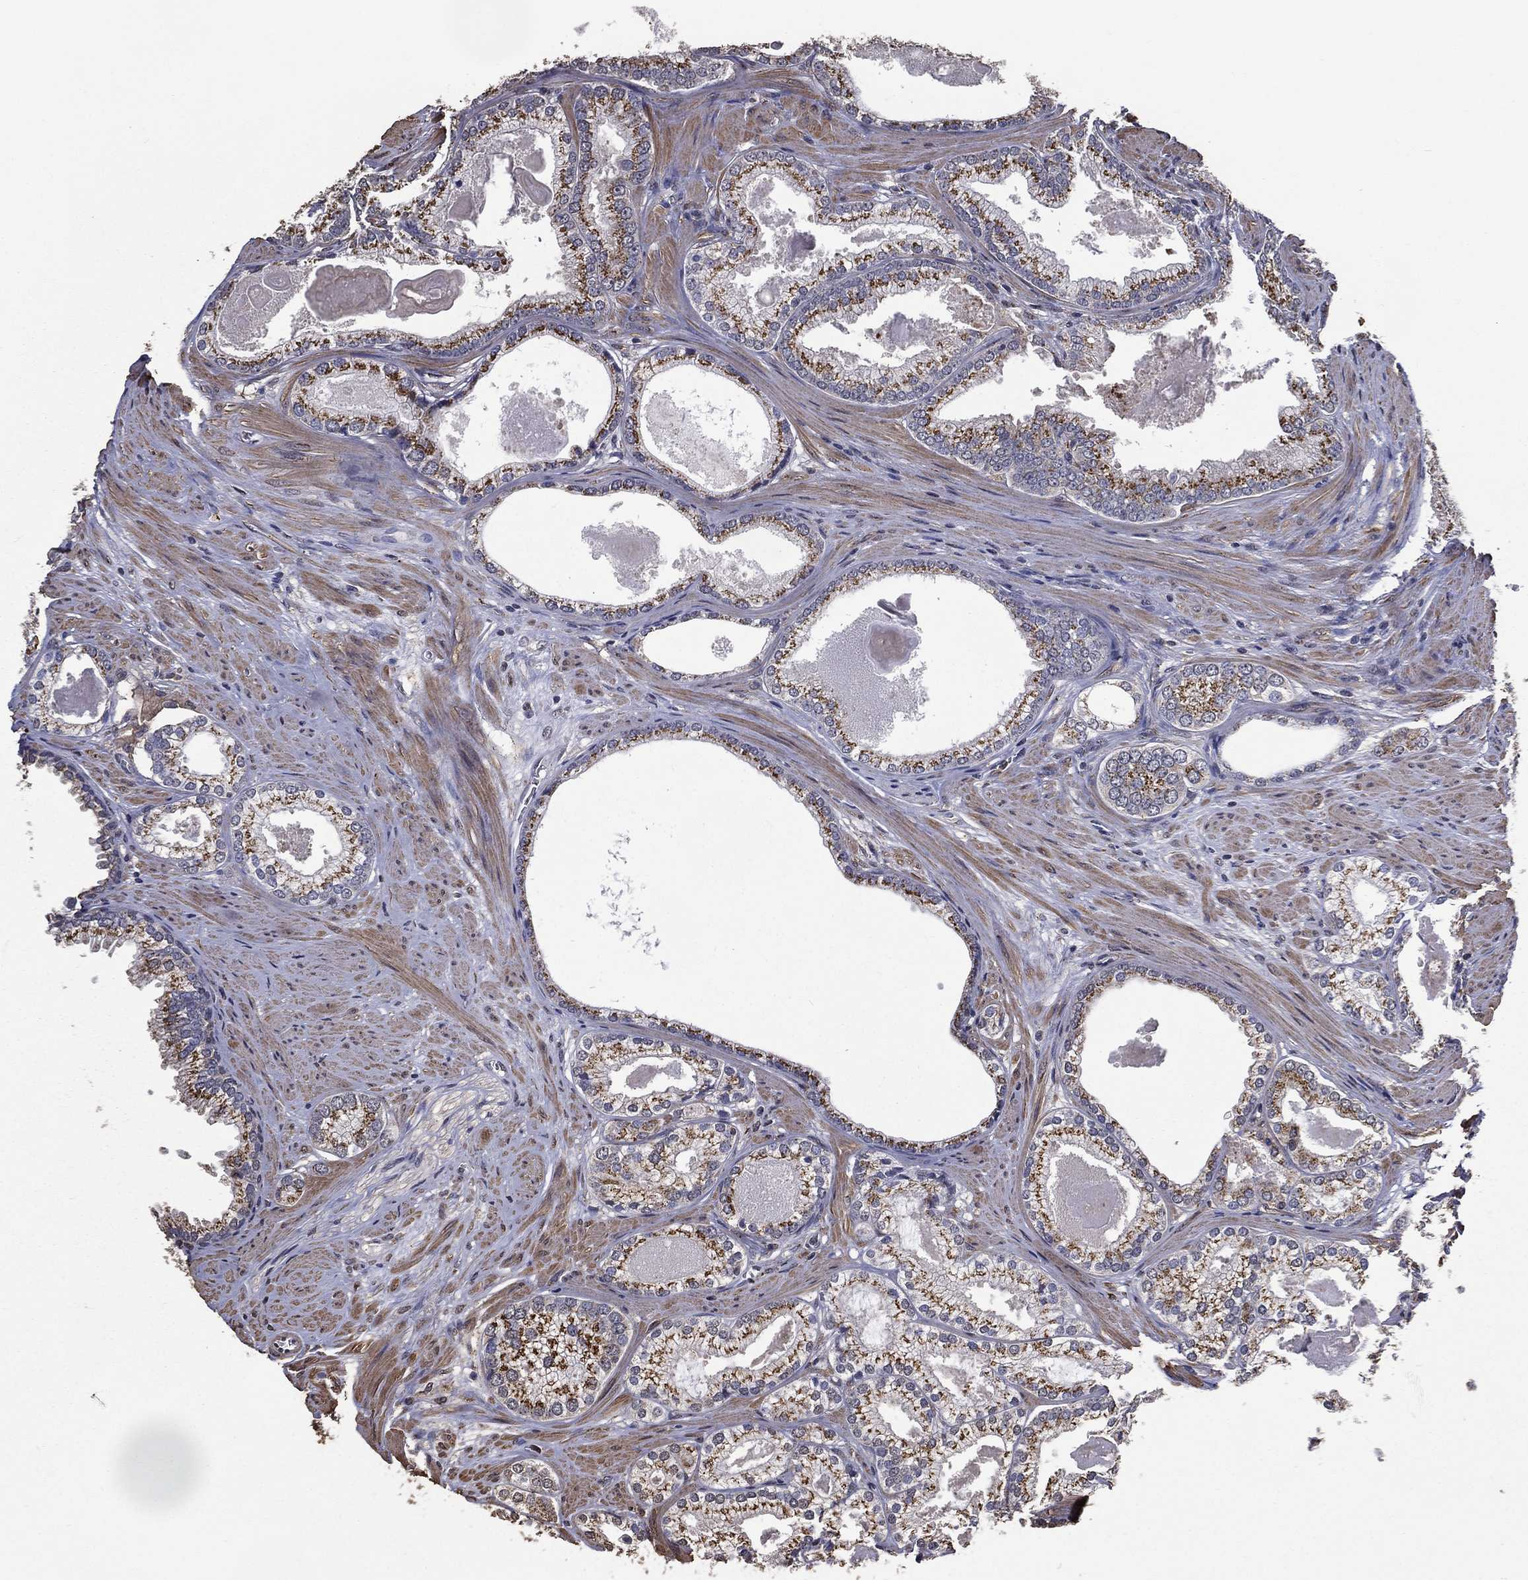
{"staining": {"intensity": "strong", "quantity": ">75%", "location": "cytoplasmic/membranous"}, "tissue": "prostate cancer", "cell_type": "Tumor cells", "image_type": "cancer", "snomed": [{"axis": "morphology", "description": "Adenocarcinoma, High grade"}, {"axis": "topography", "description": "Prostate and seminal vesicle, NOS"}], "caption": "Protein analysis of high-grade adenocarcinoma (prostate) tissue demonstrates strong cytoplasmic/membranous positivity in about >75% of tumor cells.", "gene": "GPR183", "patient": {"sex": "male", "age": 62}}